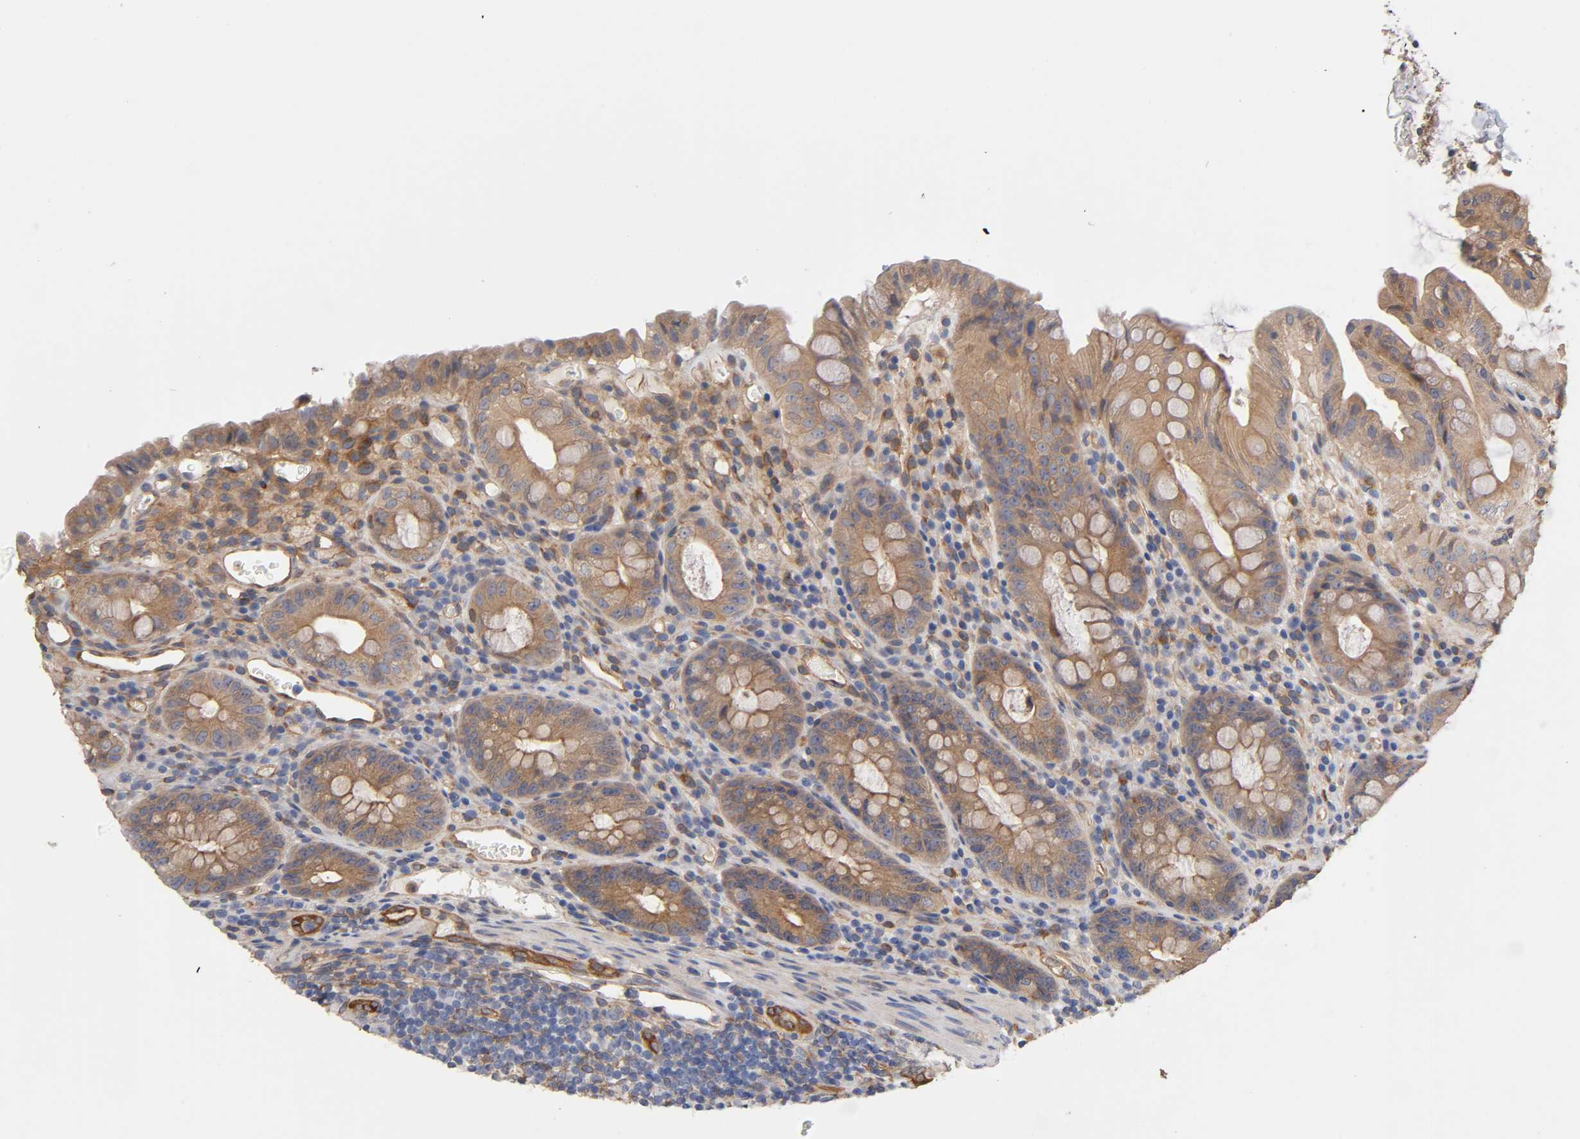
{"staining": {"intensity": "weak", "quantity": ">75%", "location": "cytoplasmic/membranous"}, "tissue": "colon", "cell_type": "Endothelial cells", "image_type": "normal", "snomed": [{"axis": "morphology", "description": "Normal tissue, NOS"}, {"axis": "topography", "description": "Colon"}], "caption": "Immunohistochemistry (IHC) image of benign colon stained for a protein (brown), which displays low levels of weak cytoplasmic/membranous positivity in approximately >75% of endothelial cells.", "gene": "RAB13", "patient": {"sex": "female", "age": 46}}